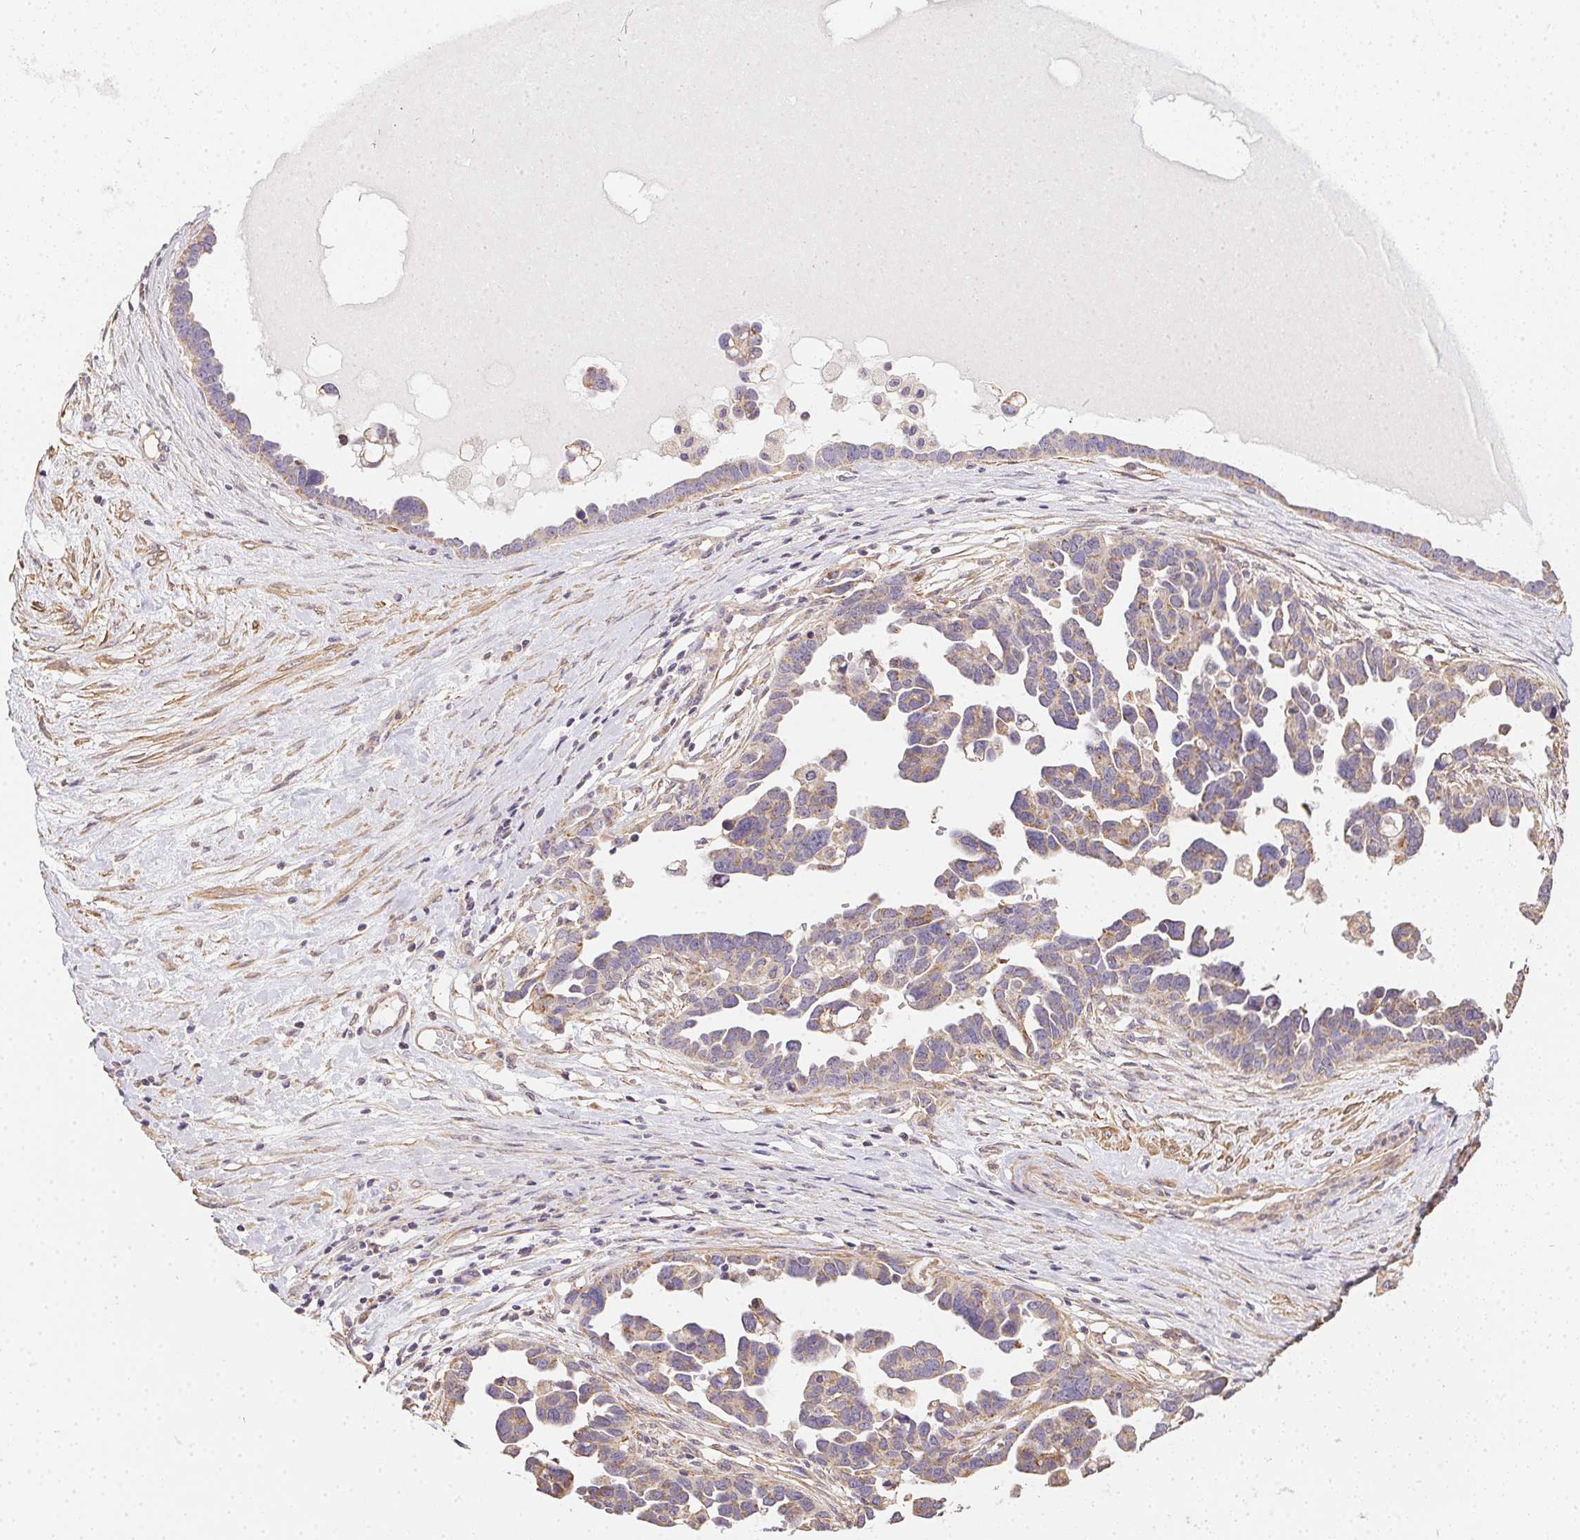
{"staining": {"intensity": "weak", "quantity": "25%-75%", "location": "cytoplasmic/membranous"}, "tissue": "ovarian cancer", "cell_type": "Tumor cells", "image_type": "cancer", "snomed": [{"axis": "morphology", "description": "Cystadenocarcinoma, serous, NOS"}, {"axis": "topography", "description": "Ovary"}], "caption": "Human ovarian cancer stained with a brown dye displays weak cytoplasmic/membranous positive staining in about 25%-75% of tumor cells.", "gene": "REV3L", "patient": {"sex": "female", "age": 54}}